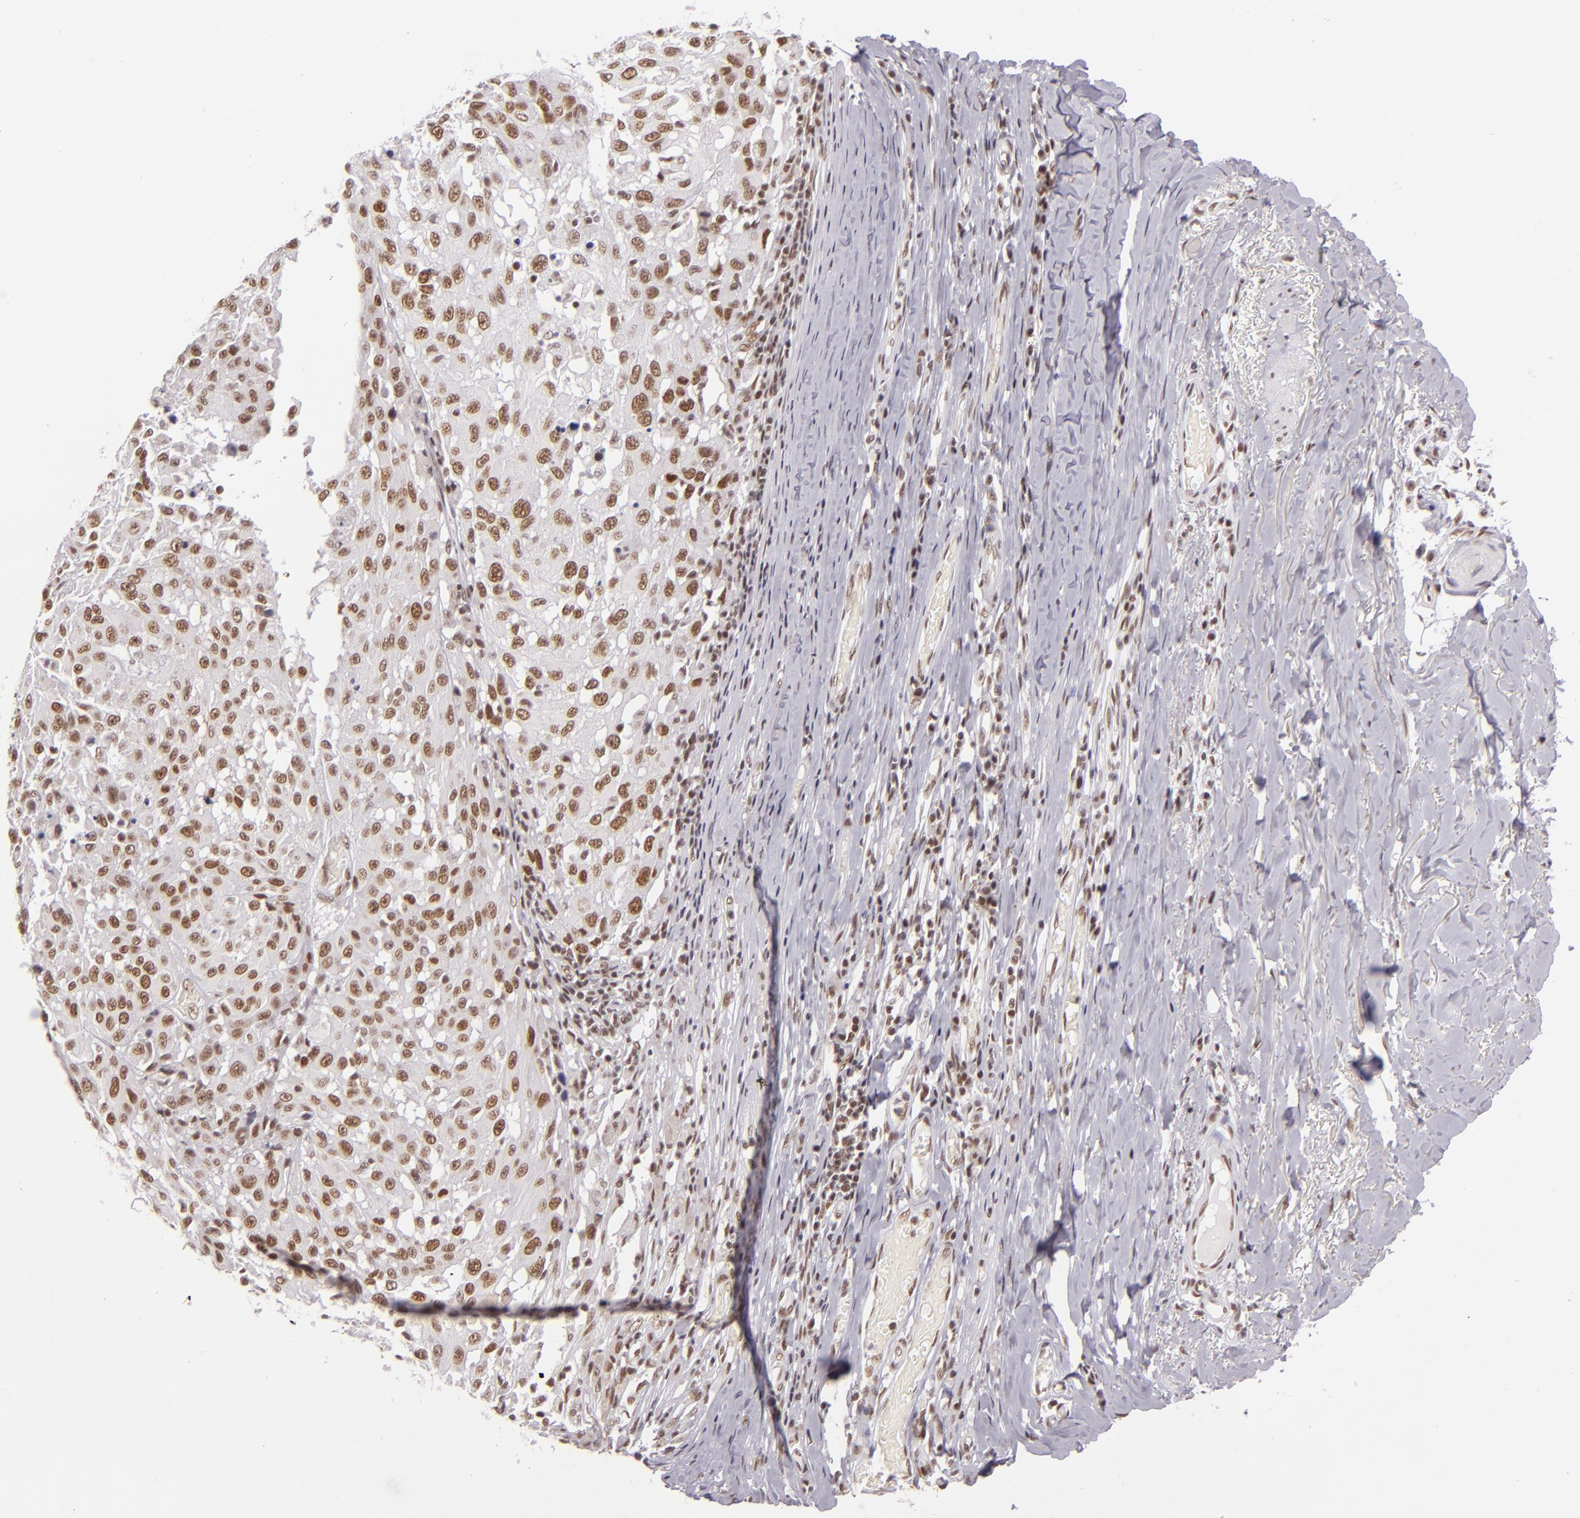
{"staining": {"intensity": "moderate", "quantity": ">75%", "location": "nuclear"}, "tissue": "melanoma", "cell_type": "Tumor cells", "image_type": "cancer", "snomed": [{"axis": "morphology", "description": "Malignant melanoma, NOS"}, {"axis": "topography", "description": "Skin"}], "caption": "A photomicrograph of human malignant melanoma stained for a protein displays moderate nuclear brown staining in tumor cells. (IHC, brightfield microscopy, high magnification).", "gene": "BRD8", "patient": {"sex": "female", "age": 77}}